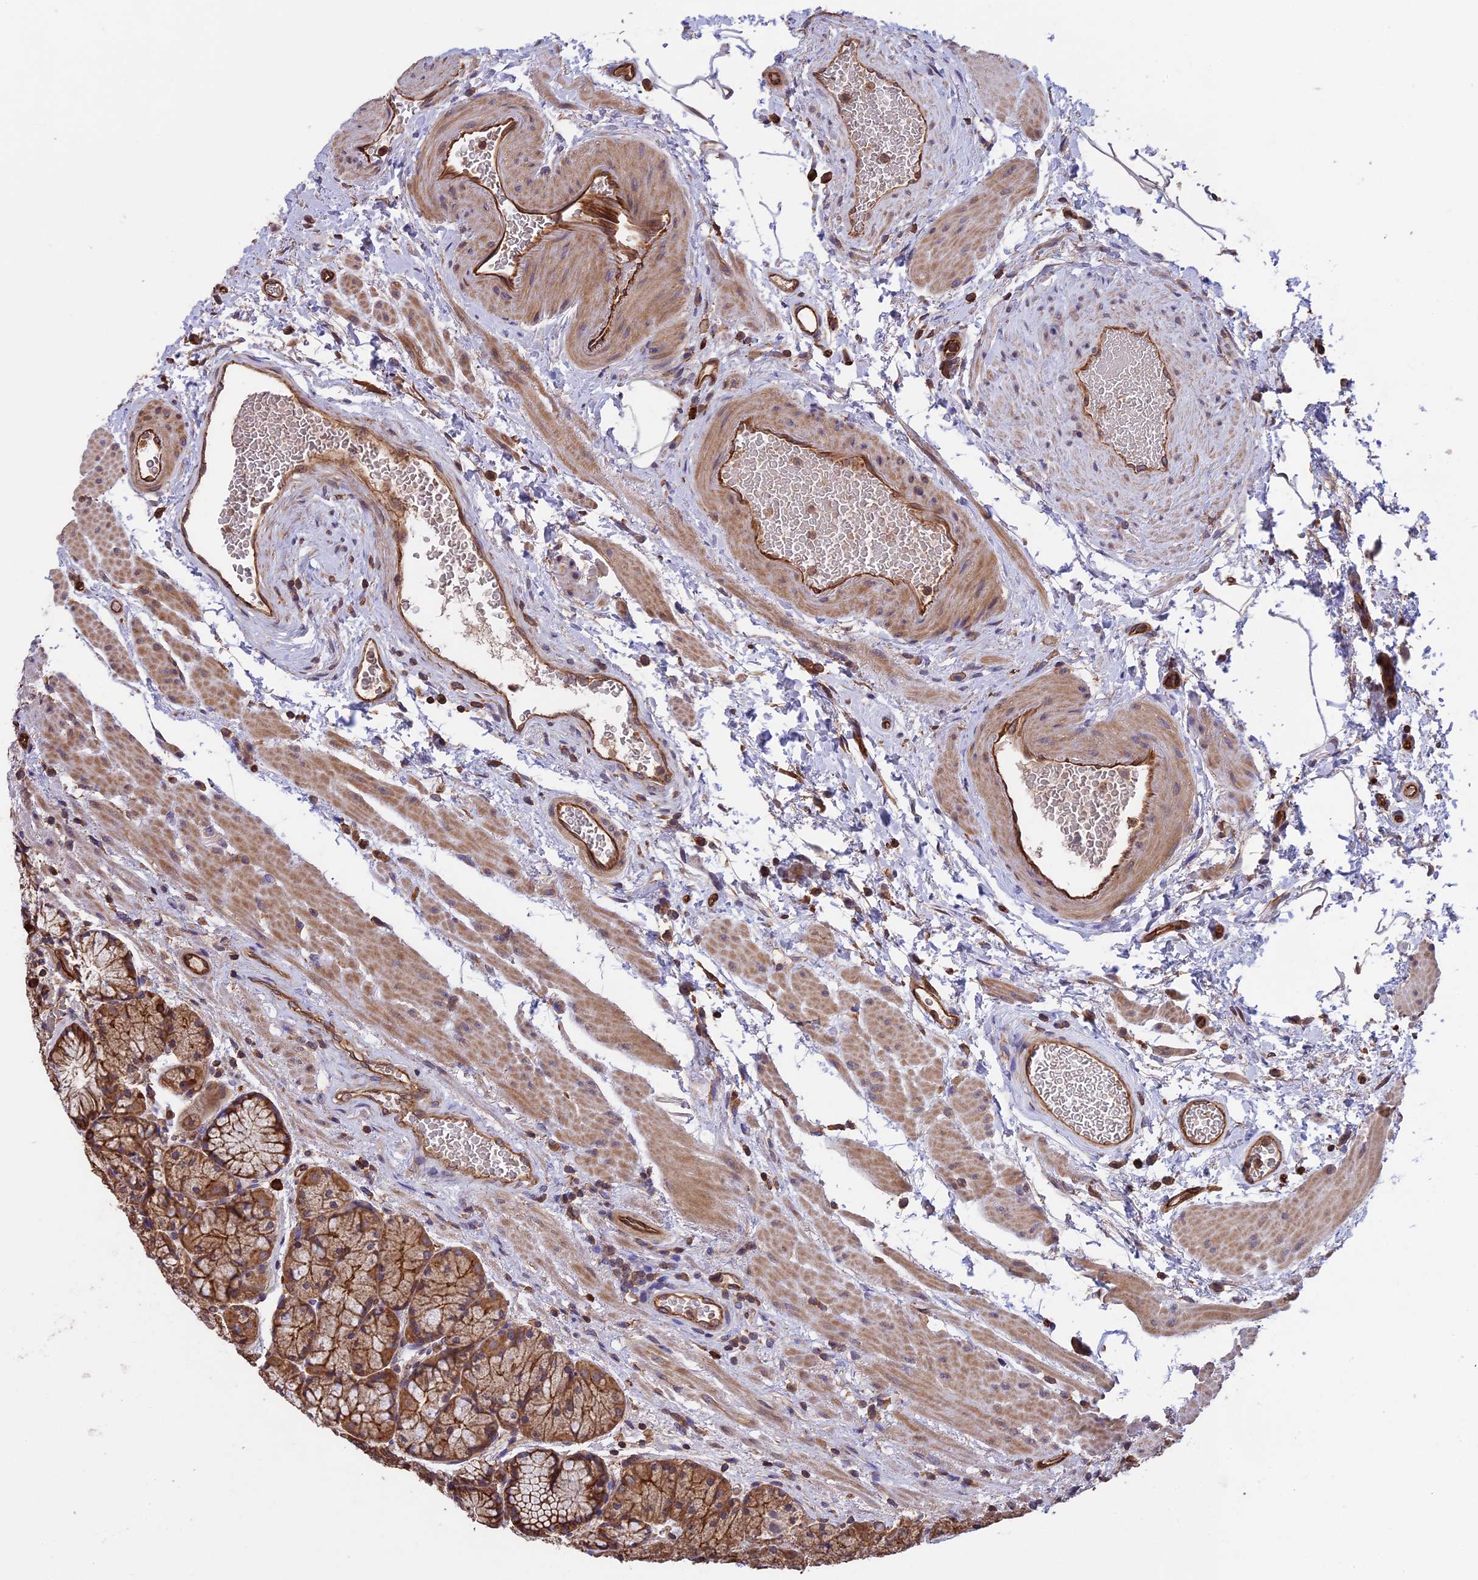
{"staining": {"intensity": "strong", "quantity": ">75%", "location": "cytoplasmic/membranous"}, "tissue": "stomach", "cell_type": "Glandular cells", "image_type": "normal", "snomed": [{"axis": "morphology", "description": "Normal tissue, NOS"}, {"axis": "topography", "description": "Stomach"}], "caption": "High-power microscopy captured an immunohistochemistry photomicrograph of unremarkable stomach, revealing strong cytoplasmic/membranous positivity in approximately >75% of glandular cells.", "gene": "GAS8", "patient": {"sex": "male", "age": 63}}